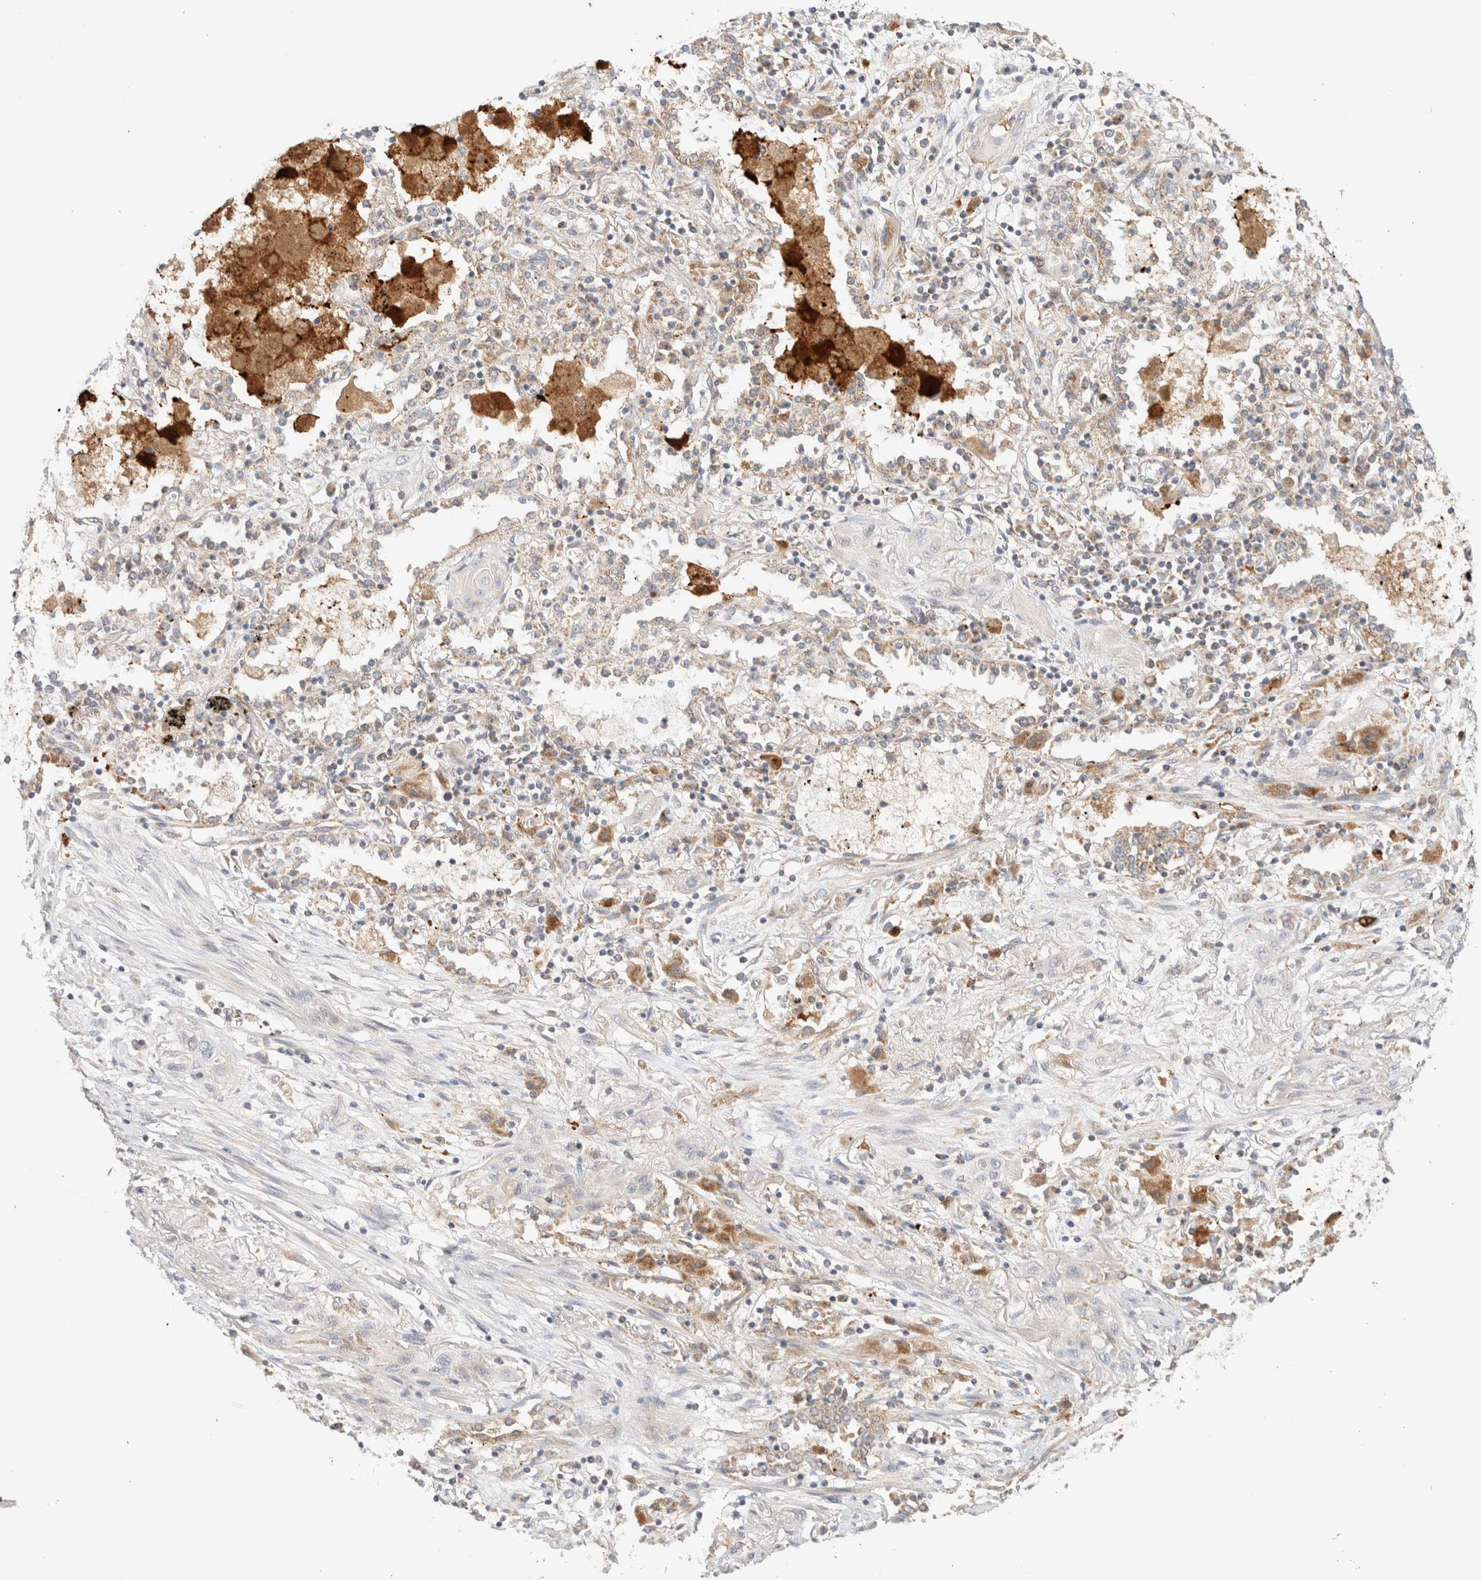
{"staining": {"intensity": "negative", "quantity": "none", "location": "none"}, "tissue": "lung cancer", "cell_type": "Tumor cells", "image_type": "cancer", "snomed": [{"axis": "morphology", "description": "Squamous cell carcinoma, NOS"}, {"axis": "topography", "description": "Lung"}], "caption": "The IHC image has no significant positivity in tumor cells of lung squamous cell carcinoma tissue.", "gene": "MRM3", "patient": {"sex": "female", "age": 47}}